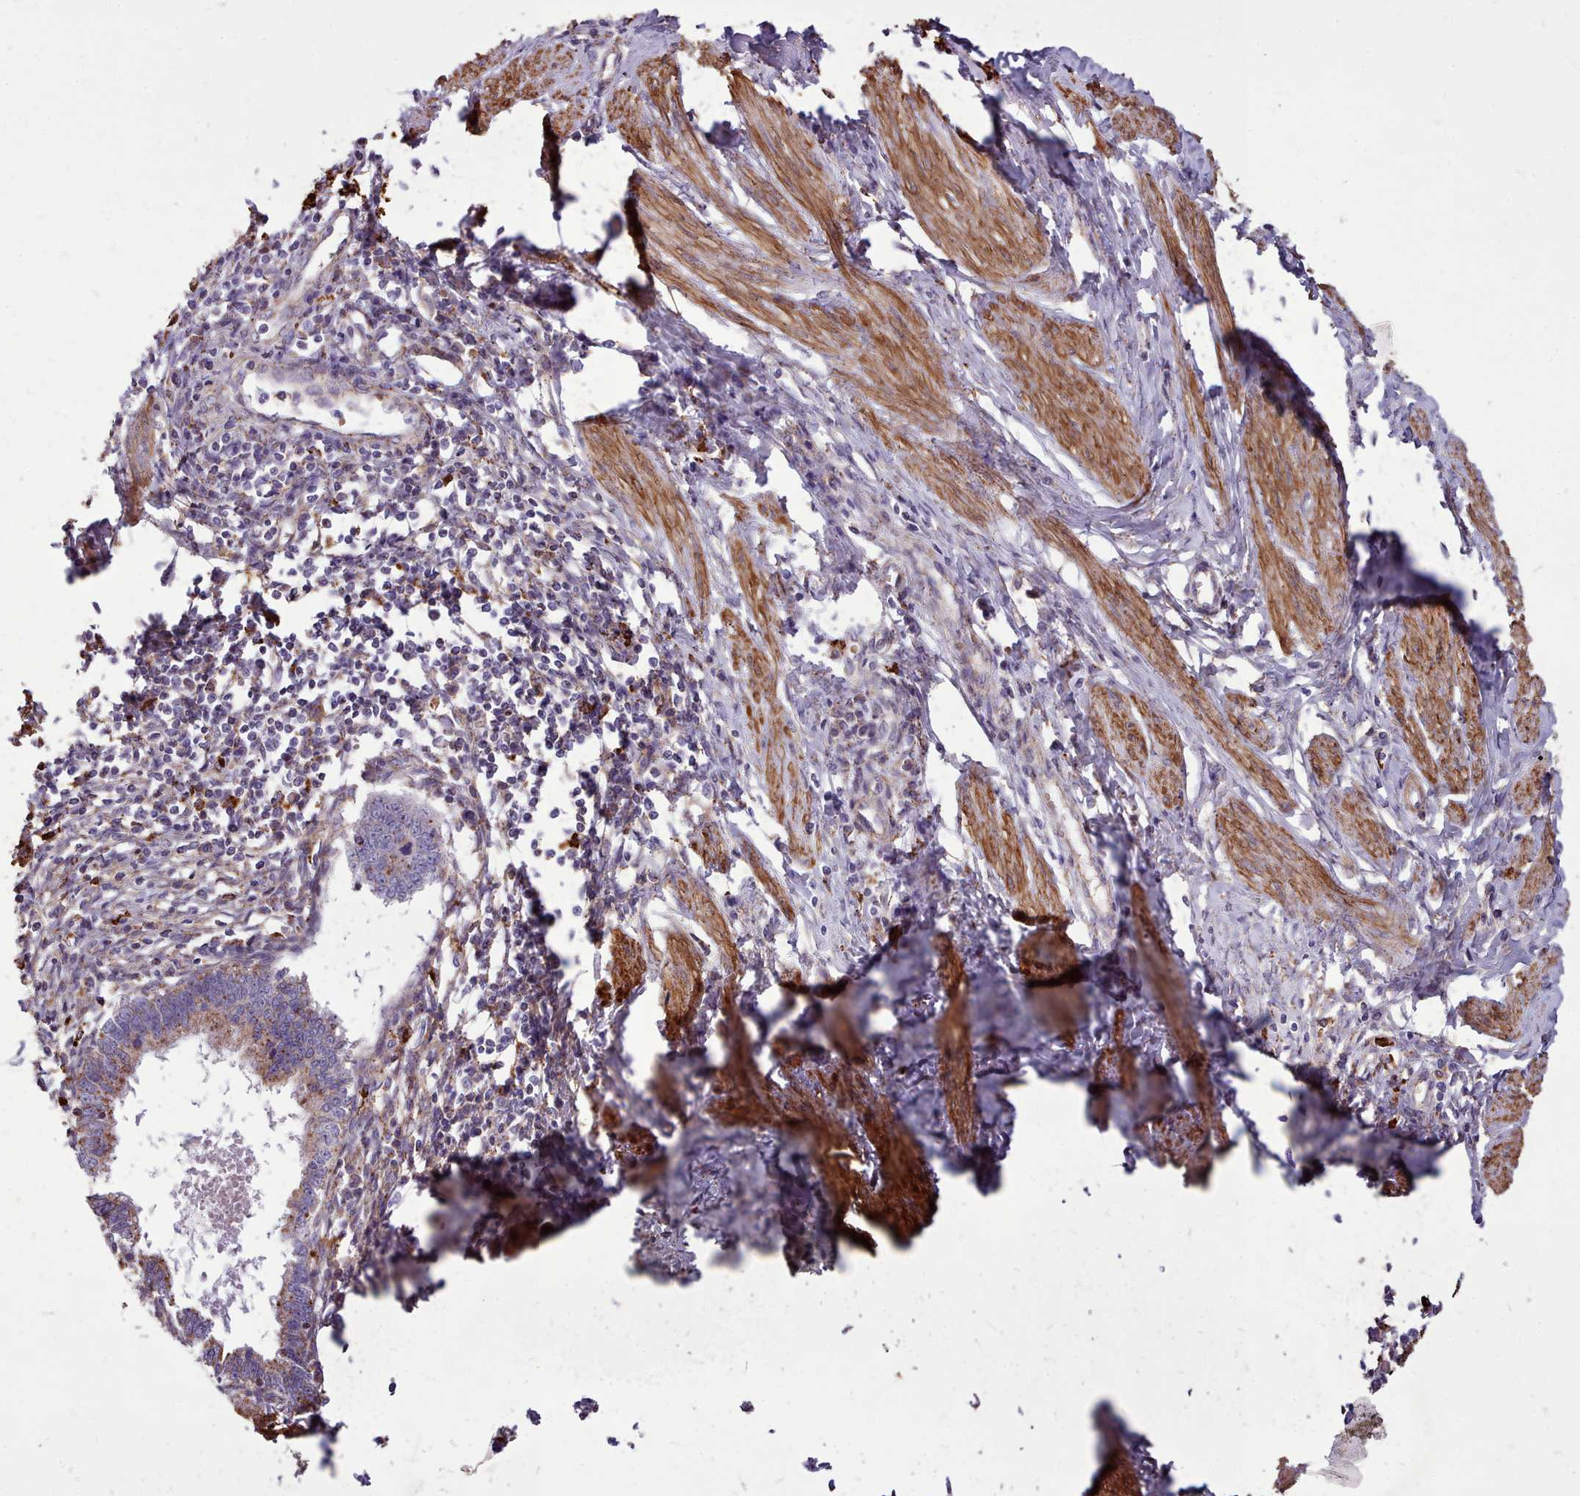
{"staining": {"intensity": "weak", "quantity": "<25%", "location": "cytoplasmic/membranous"}, "tissue": "cervical cancer", "cell_type": "Tumor cells", "image_type": "cancer", "snomed": [{"axis": "morphology", "description": "Adenocarcinoma, NOS"}, {"axis": "topography", "description": "Cervix"}], "caption": "Adenocarcinoma (cervical) stained for a protein using immunohistochemistry (IHC) exhibits no positivity tumor cells.", "gene": "PACSIN3", "patient": {"sex": "female", "age": 36}}